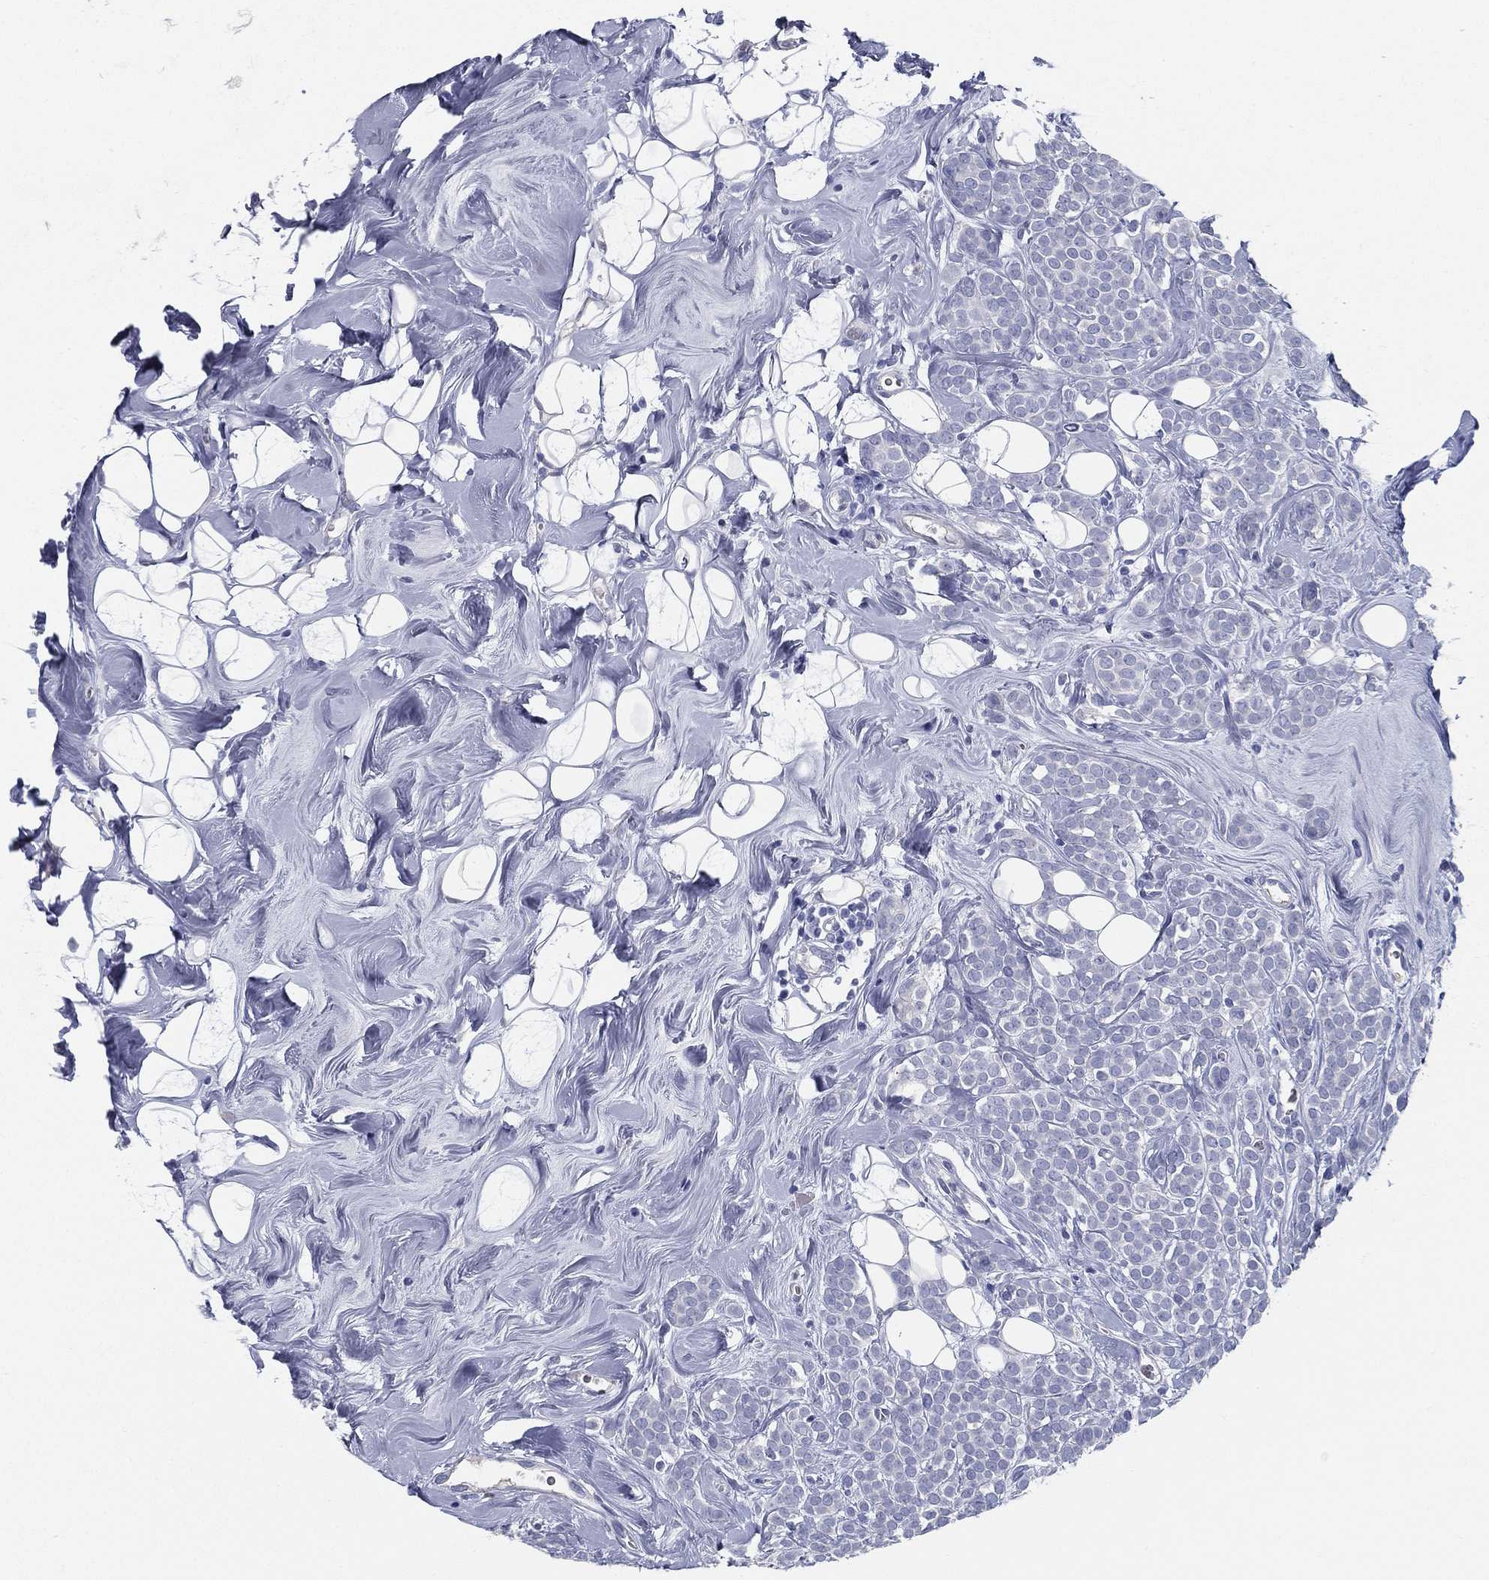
{"staining": {"intensity": "negative", "quantity": "none", "location": "none"}, "tissue": "breast cancer", "cell_type": "Tumor cells", "image_type": "cancer", "snomed": [{"axis": "morphology", "description": "Lobular carcinoma"}, {"axis": "topography", "description": "Breast"}], "caption": "Histopathology image shows no significant protein staining in tumor cells of breast cancer. The staining is performed using DAB brown chromogen with nuclei counter-stained in using hematoxylin.", "gene": "STS", "patient": {"sex": "female", "age": 49}}